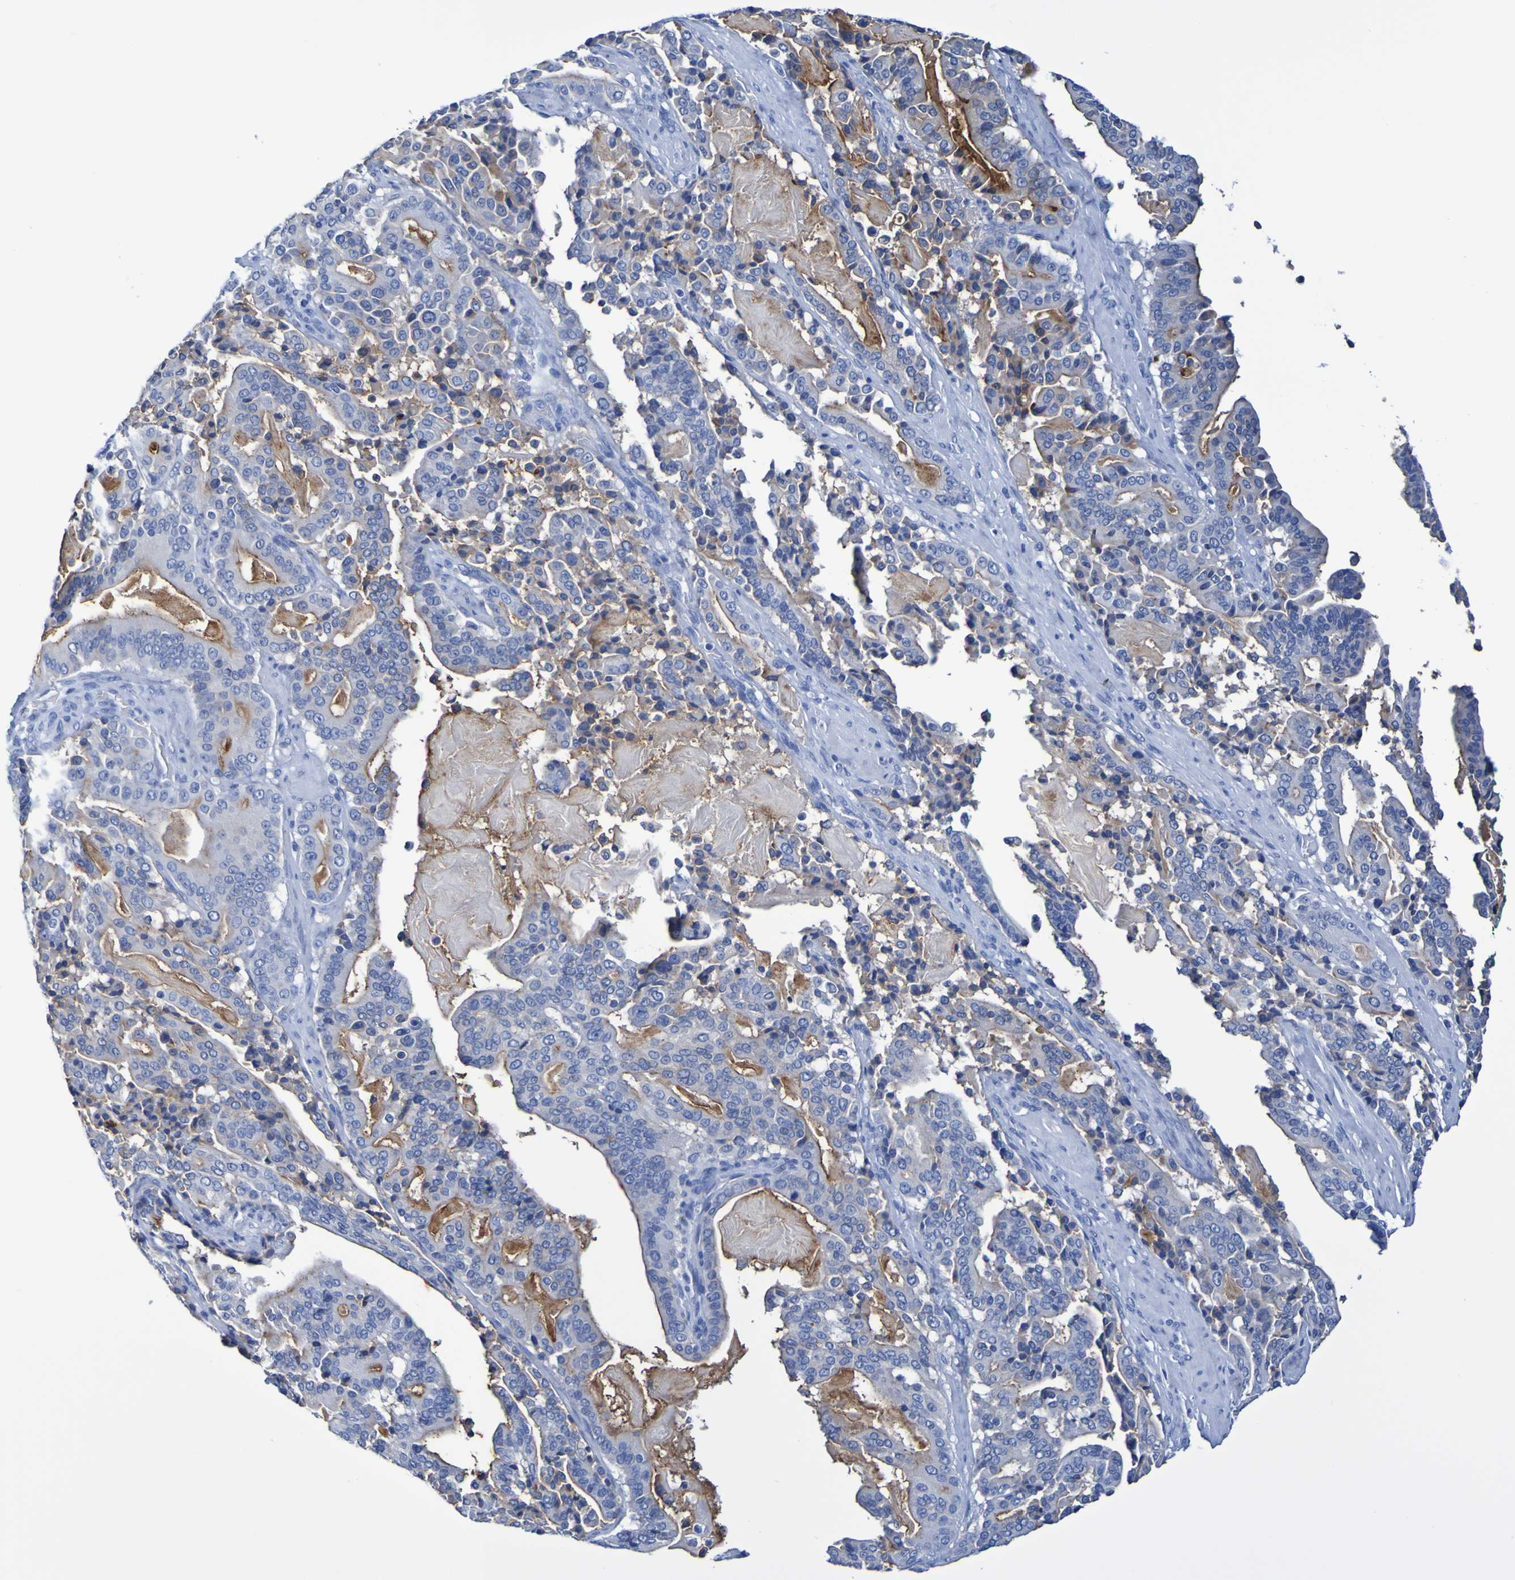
{"staining": {"intensity": "negative", "quantity": "none", "location": "none"}, "tissue": "pancreatic cancer", "cell_type": "Tumor cells", "image_type": "cancer", "snomed": [{"axis": "morphology", "description": "Adenocarcinoma, NOS"}, {"axis": "topography", "description": "Pancreas"}], "caption": "An IHC photomicrograph of pancreatic cancer (adenocarcinoma) is shown. There is no staining in tumor cells of pancreatic cancer (adenocarcinoma).", "gene": "DPEP1", "patient": {"sex": "male", "age": 63}}